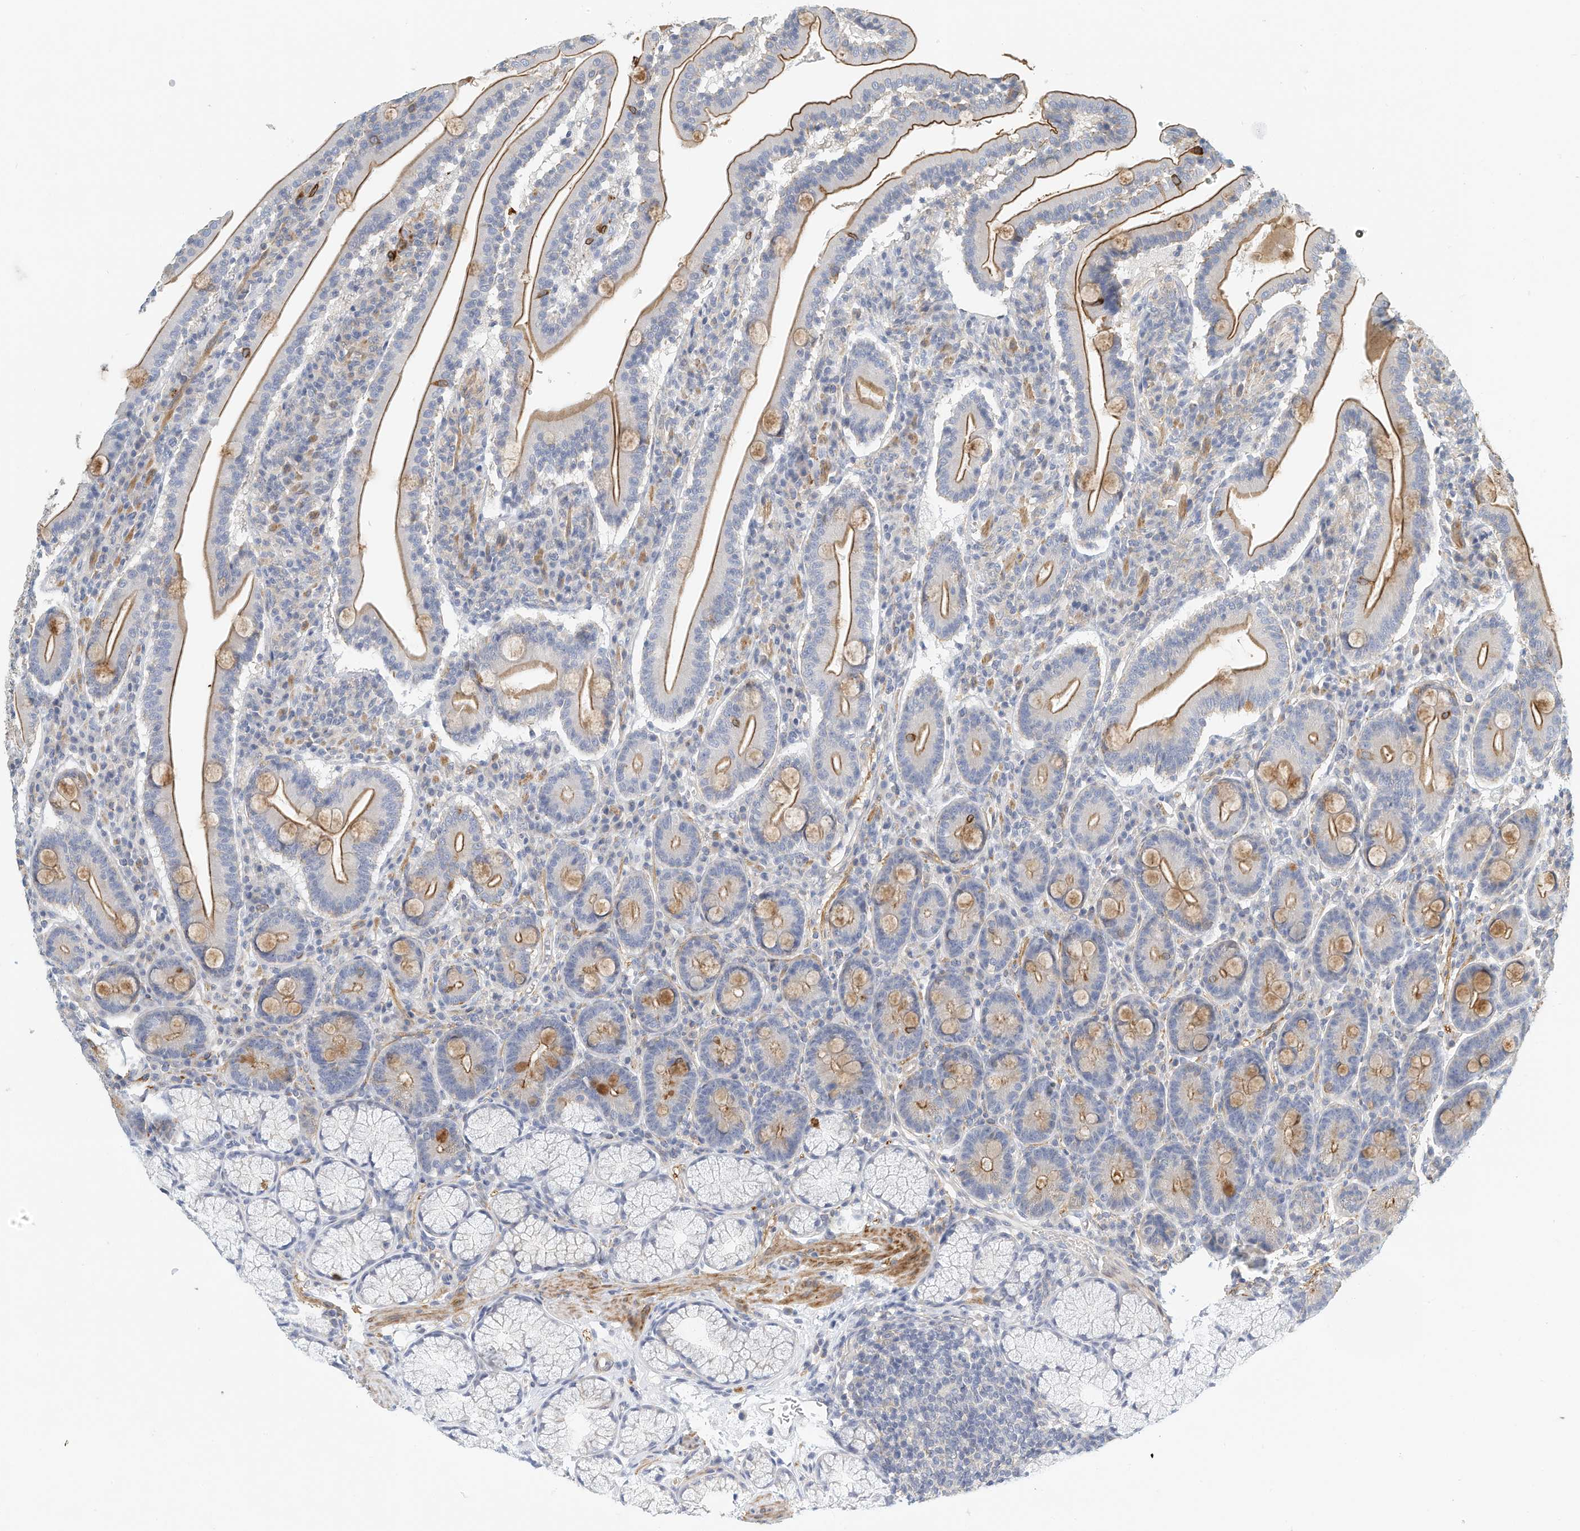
{"staining": {"intensity": "moderate", "quantity": "25%-75%", "location": "cytoplasmic/membranous"}, "tissue": "duodenum", "cell_type": "Glandular cells", "image_type": "normal", "snomed": [{"axis": "morphology", "description": "Normal tissue, NOS"}, {"axis": "topography", "description": "Duodenum"}], "caption": "About 25%-75% of glandular cells in benign duodenum demonstrate moderate cytoplasmic/membranous protein staining as visualized by brown immunohistochemical staining.", "gene": "MICAL1", "patient": {"sex": "male", "age": 35}}